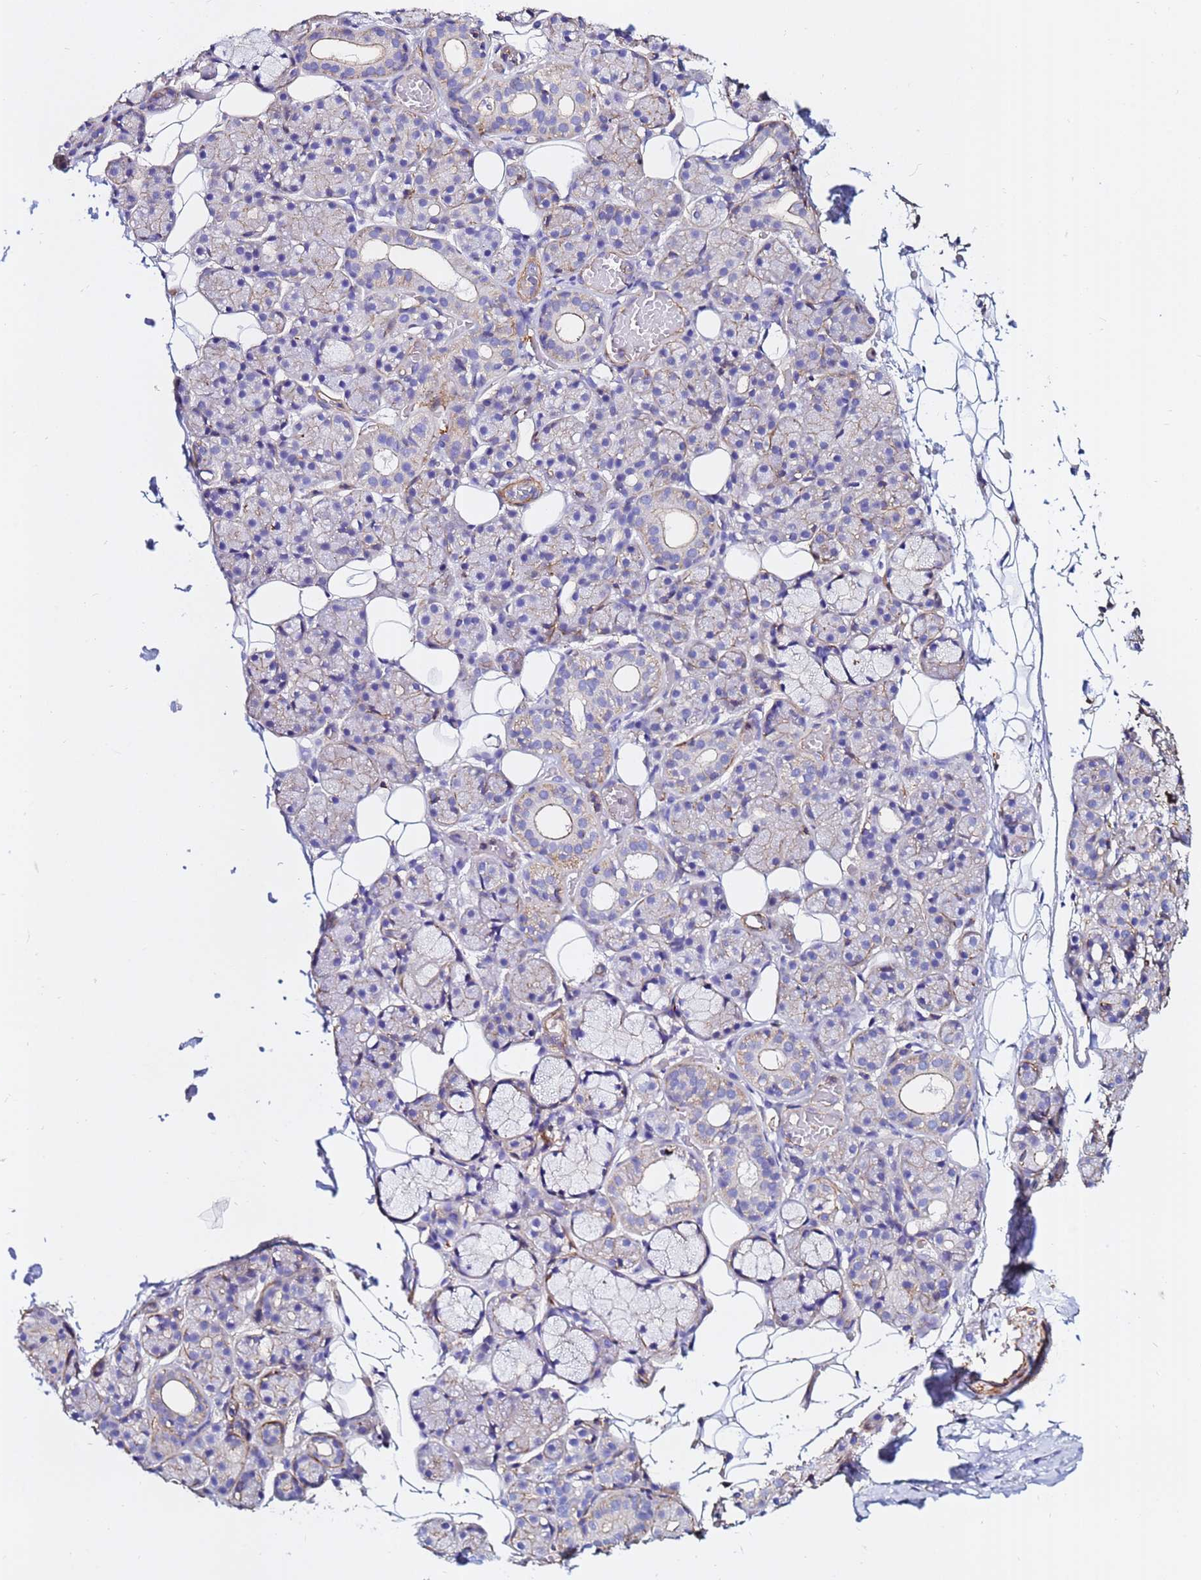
{"staining": {"intensity": "moderate", "quantity": "<25%", "location": "cytoplasmic/membranous"}, "tissue": "salivary gland", "cell_type": "Glandular cells", "image_type": "normal", "snomed": [{"axis": "morphology", "description": "Normal tissue, NOS"}, {"axis": "topography", "description": "Salivary gland"}], "caption": "Human salivary gland stained for a protein (brown) reveals moderate cytoplasmic/membranous positive positivity in approximately <25% of glandular cells.", "gene": "ACTA1", "patient": {"sex": "male", "age": 63}}